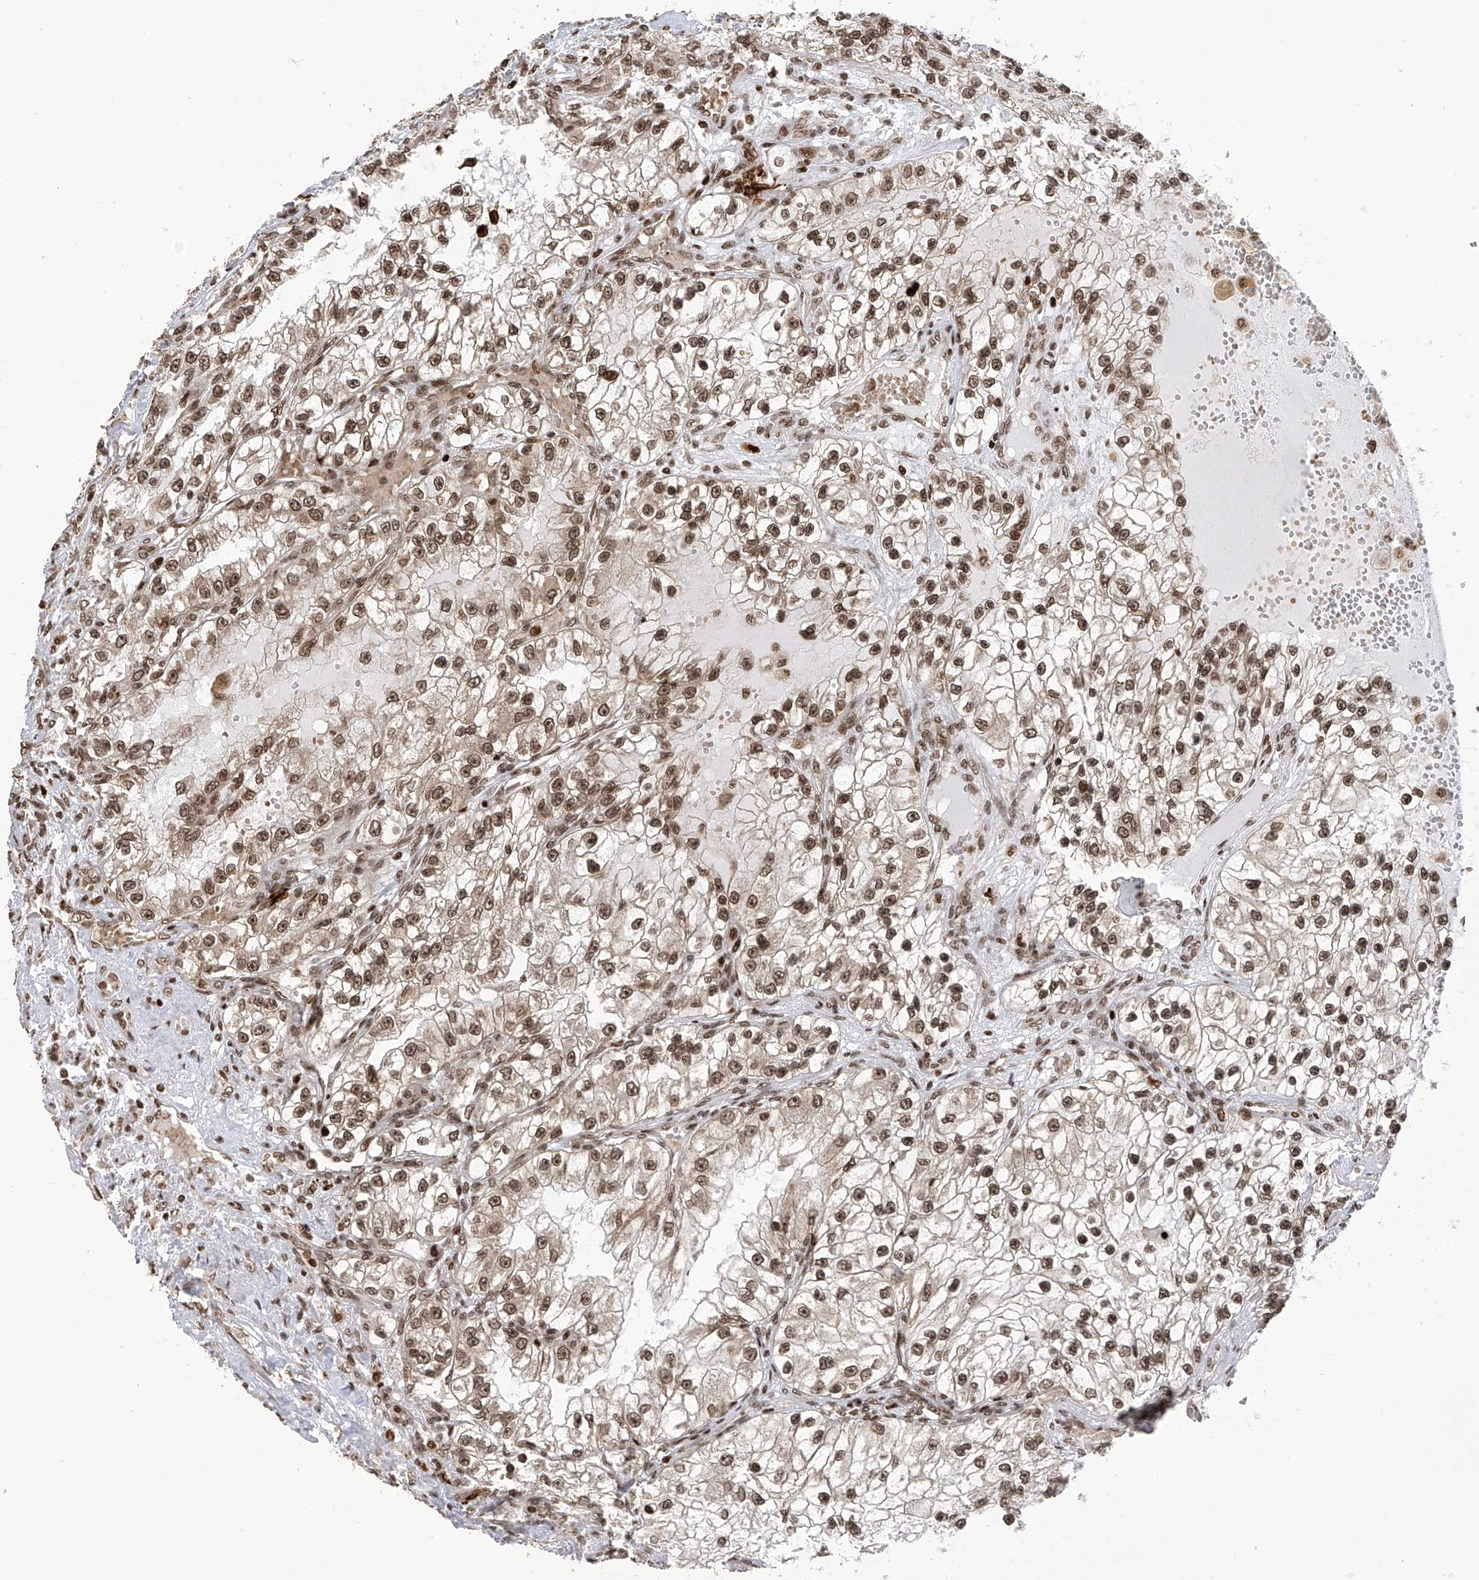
{"staining": {"intensity": "moderate", "quantity": ">75%", "location": "nuclear"}, "tissue": "renal cancer", "cell_type": "Tumor cells", "image_type": "cancer", "snomed": [{"axis": "morphology", "description": "Adenocarcinoma, NOS"}, {"axis": "topography", "description": "Kidney"}], "caption": "Renal cancer (adenocarcinoma) tissue shows moderate nuclear expression in approximately >75% of tumor cells Using DAB (3,3'-diaminobenzidine) (brown) and hematoxylin (blue) stains, captured at high magnification using brightfield microscopy.", "gene": "PAK1IP1", "patient": {"sex": "female", "age": 57}}